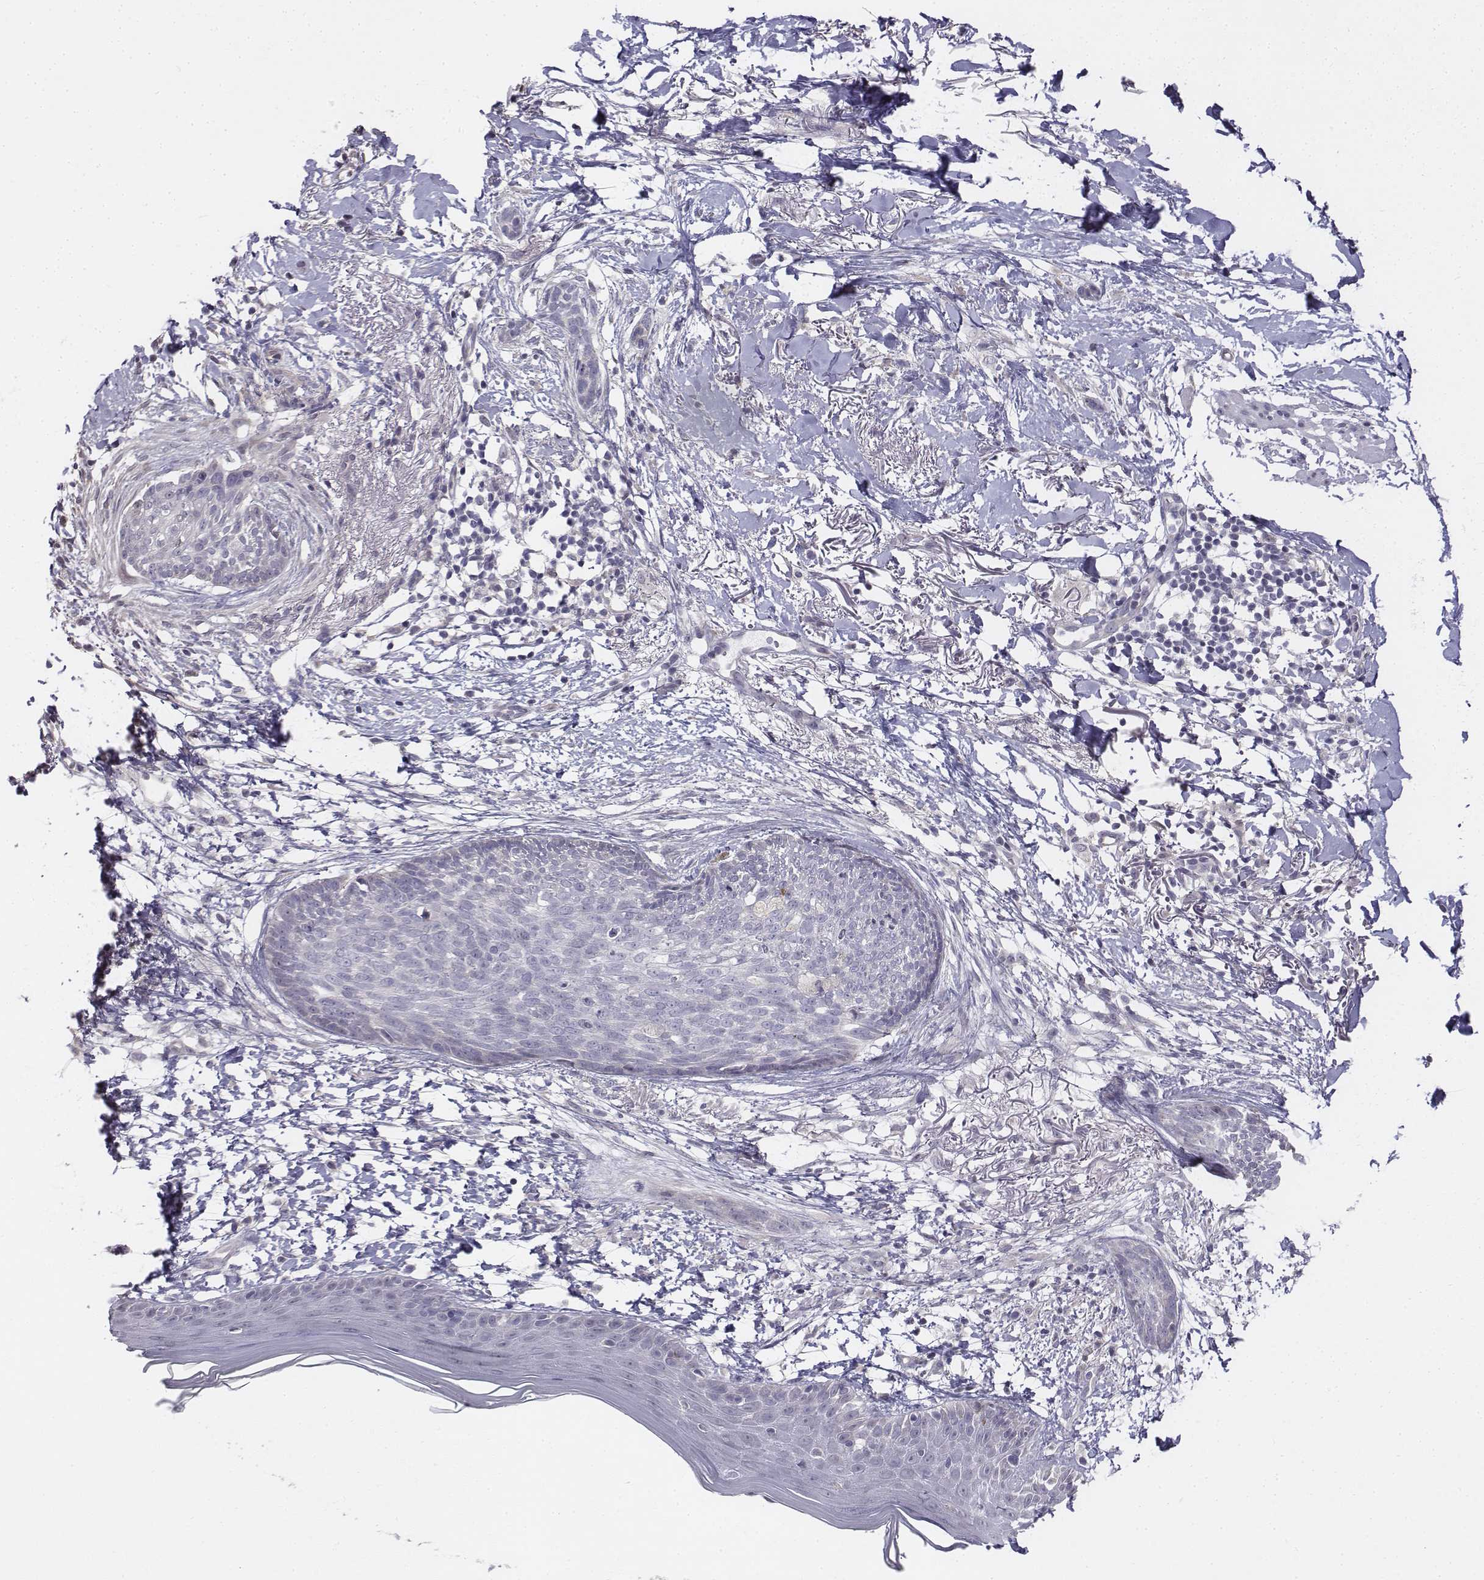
{"staining": {"intensity": "negative", "quantity": "none", "location": "none"}, "tissue": "skin cancer", "cell_type": "Tumor cells", "image_type": "cancer", "snomed": [{"axis": "morphology", "description": "Normal tissue, NOS"}, {"axis": "morphology", "description": "Basal cell carcinoma"}, {"axis": "topography", "description": "Skin"}], "caption": "Immunohistochemistry micrograph of neoplastic tissue: skin cancer (basal cell carcinoma) stained with DAB displays no significant protein expression in tumor cells.", "gene": "PENK", "patient": {"sex": "male", "age": 84}}